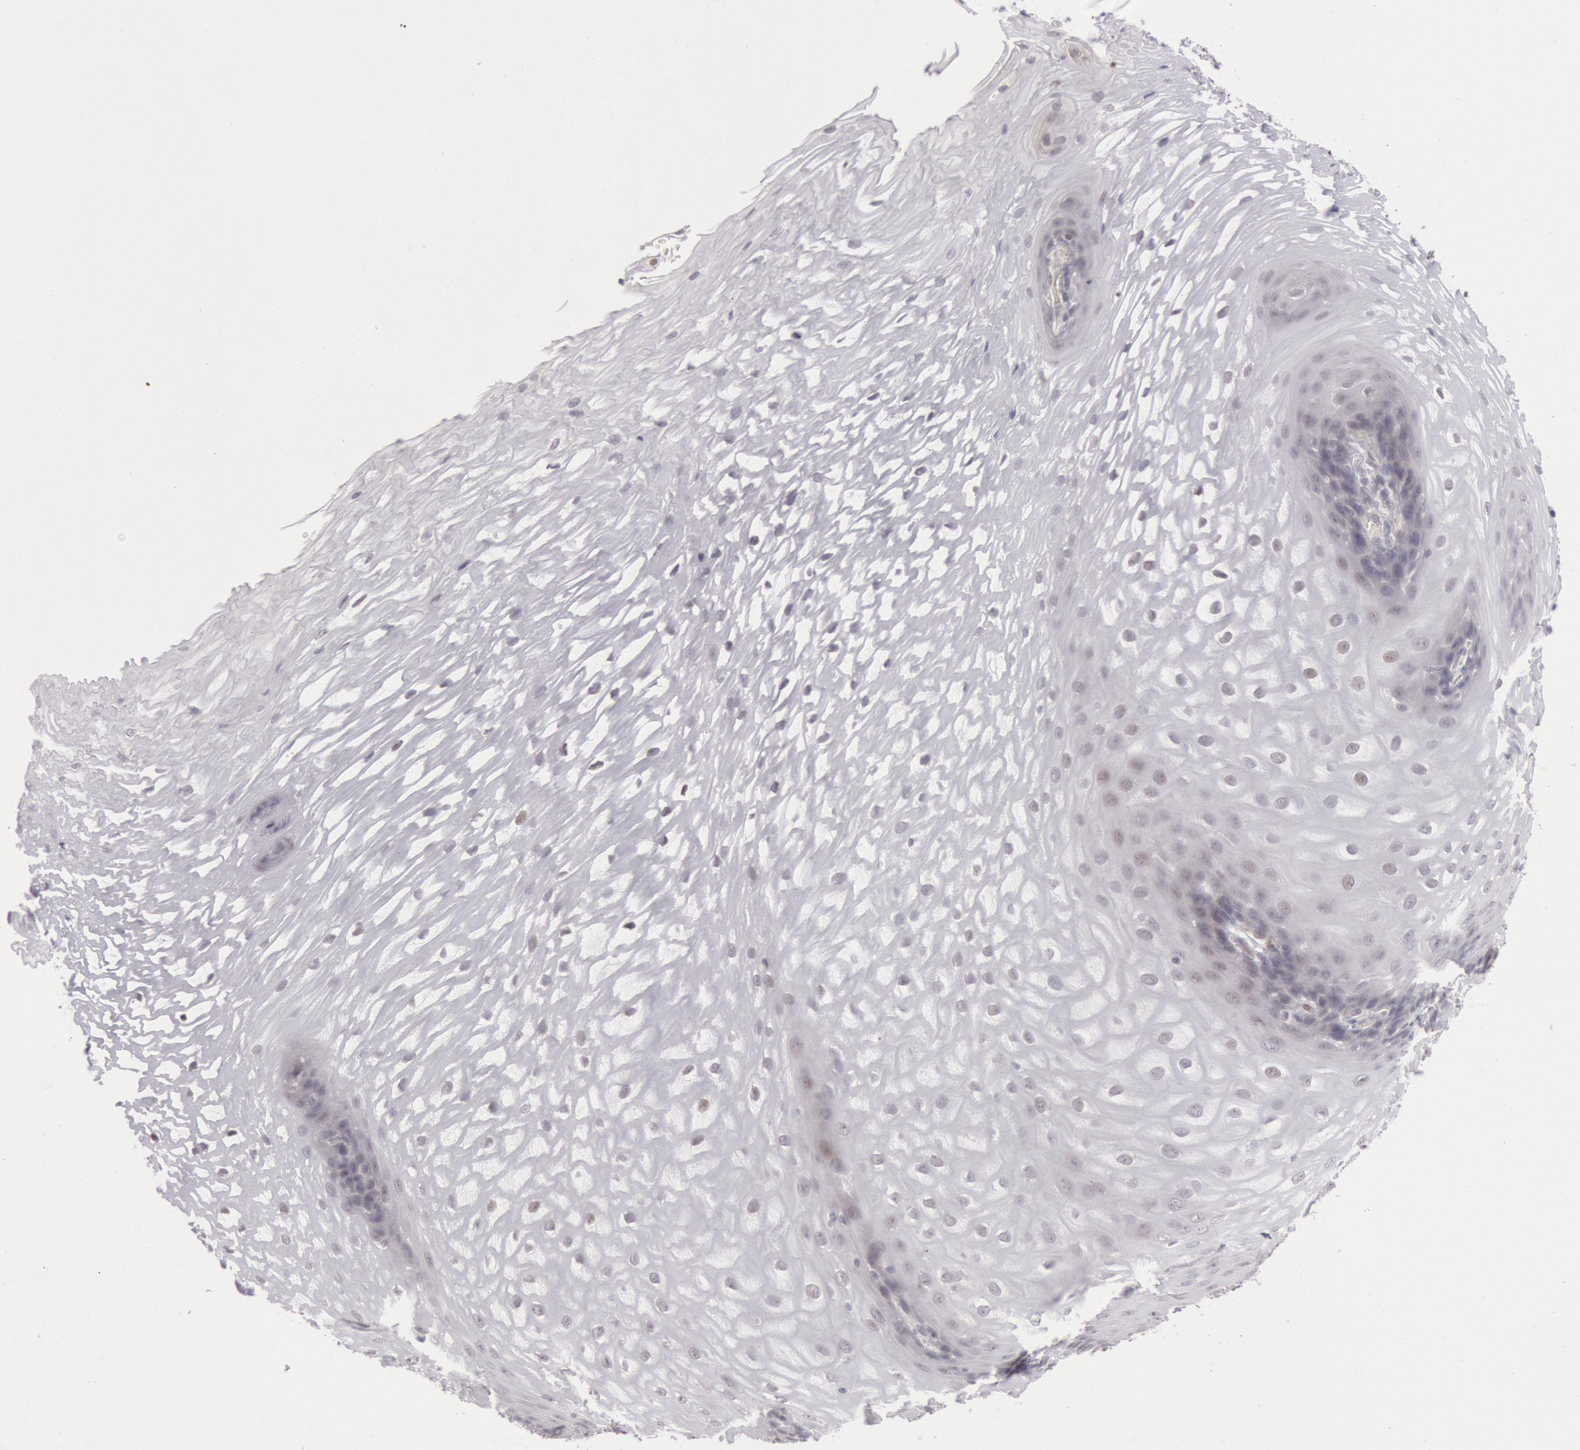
{"staining": {"intensity": "negative", "quantity": "none", "location": "none"}, "tissue": "esophagus", "cell_type": "Squamous epithelial cells", "image_type": "normal", "snomed": [{"axis": "morphology", "description": "Normal tissue, NOS"}, {"axis": "morphology", "description": "Adenocarcinoma, NOS"}, {"axis": "topography", "description": "Esophagus"}, {"axis": "topography", "description": "Stomach"}], "caption": "IHC histopathology image of benign esophagus: human esophagus stained with DAB displays no significant protein positivity in squamous epithelial cells.", "gene": "JOSD1", "patient": {"sex": "male", "age": 62}}